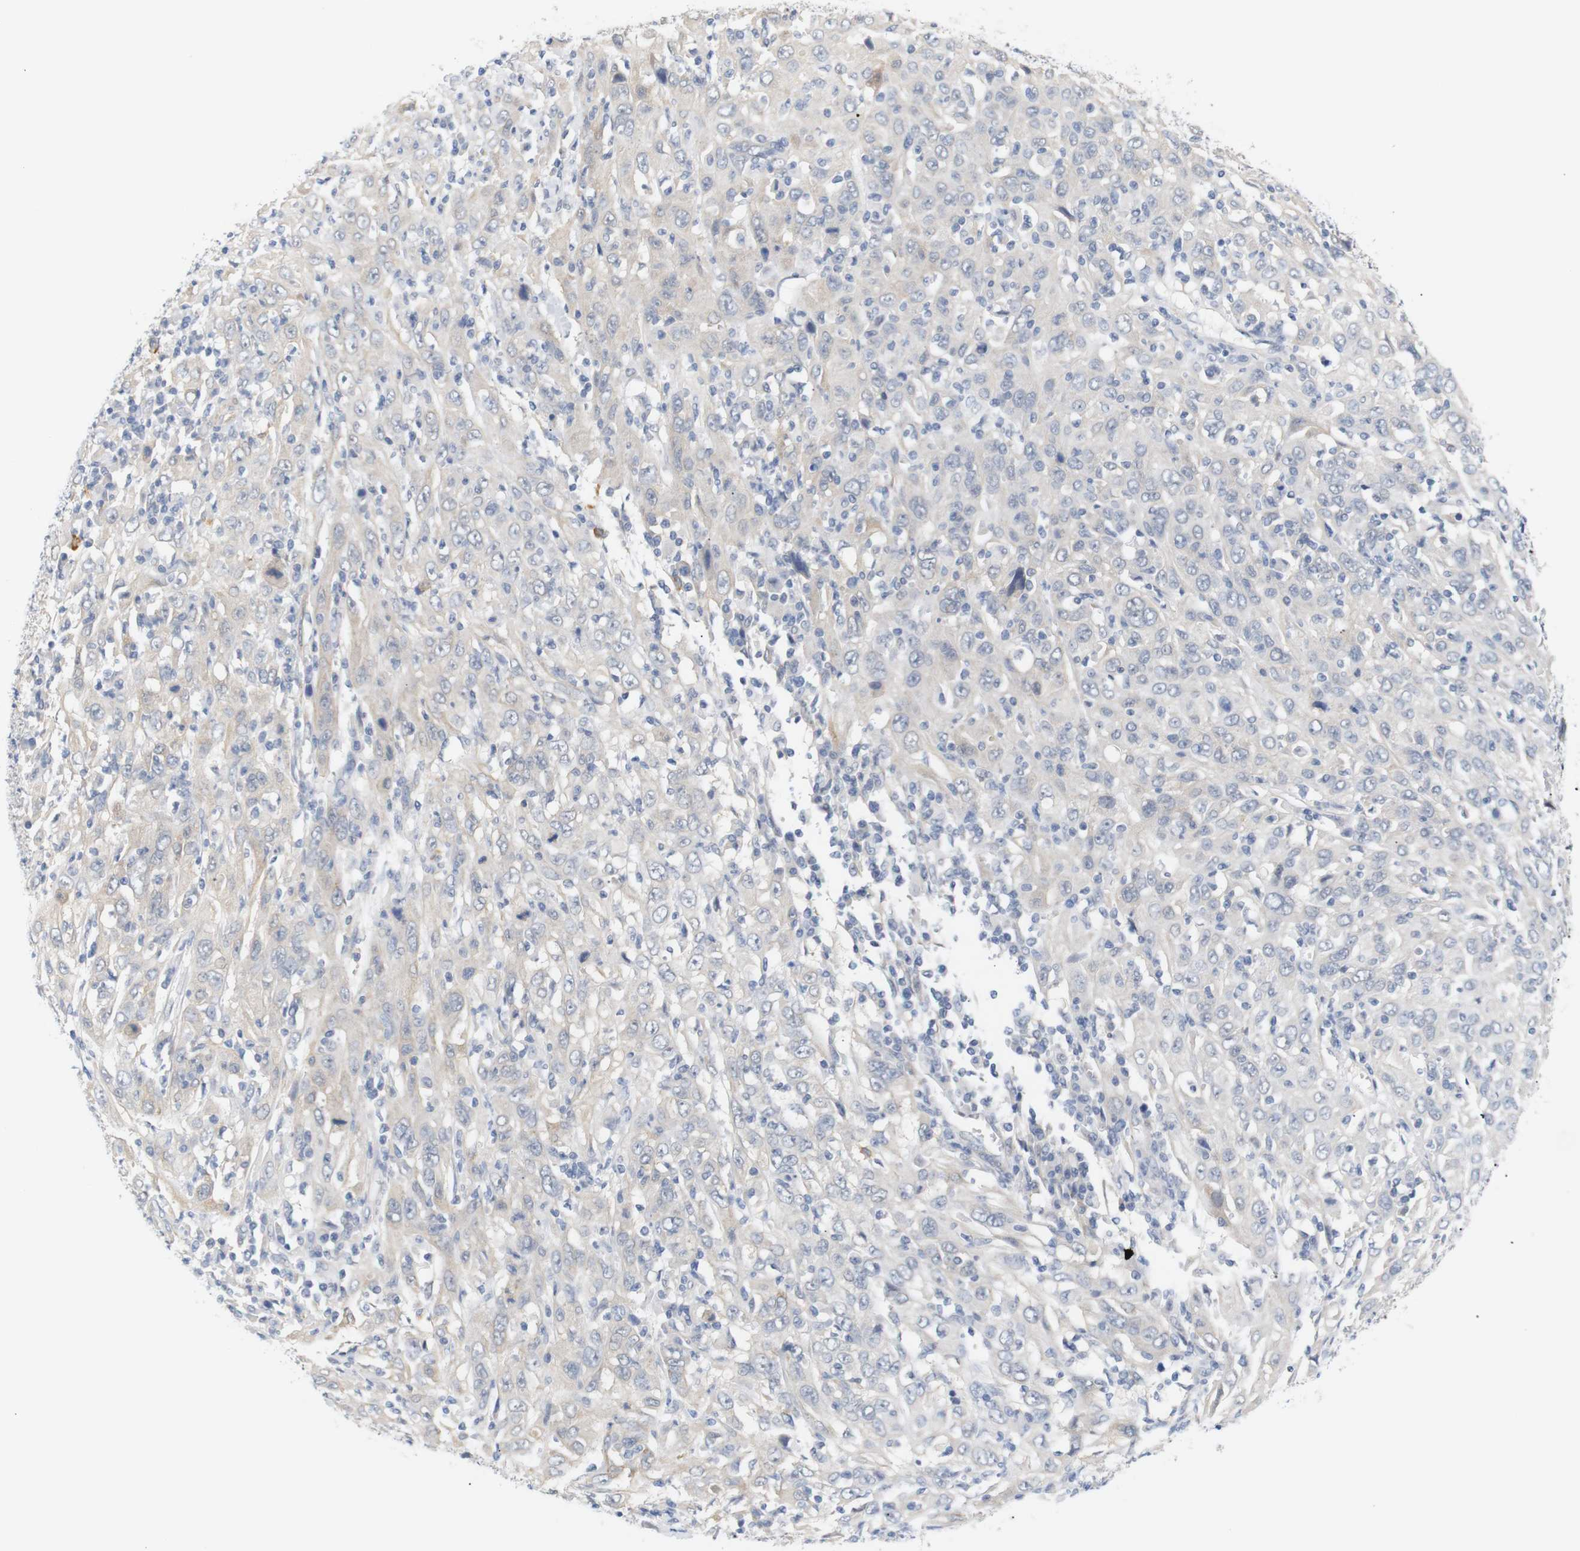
{"staining": {"intensity": "negative", "quantity": "none", "location": "none"}, "tissue": "cervical cancer", "cell_type": "Tumor cells", "image_type": "cancer", "snomed": [{"axis": "morphology", "description": "Squamous cell carcinoma, NOS"}, {"axis": "topography", "description": "Cervix"}], "caption": "High power microscopy photomicrograph of an immunohistochemistry image of cervical cancer, revealing no significant positivity in tumor cells.", "gene": "STMN3", "patient": {"sex": "female", "age": 46}}